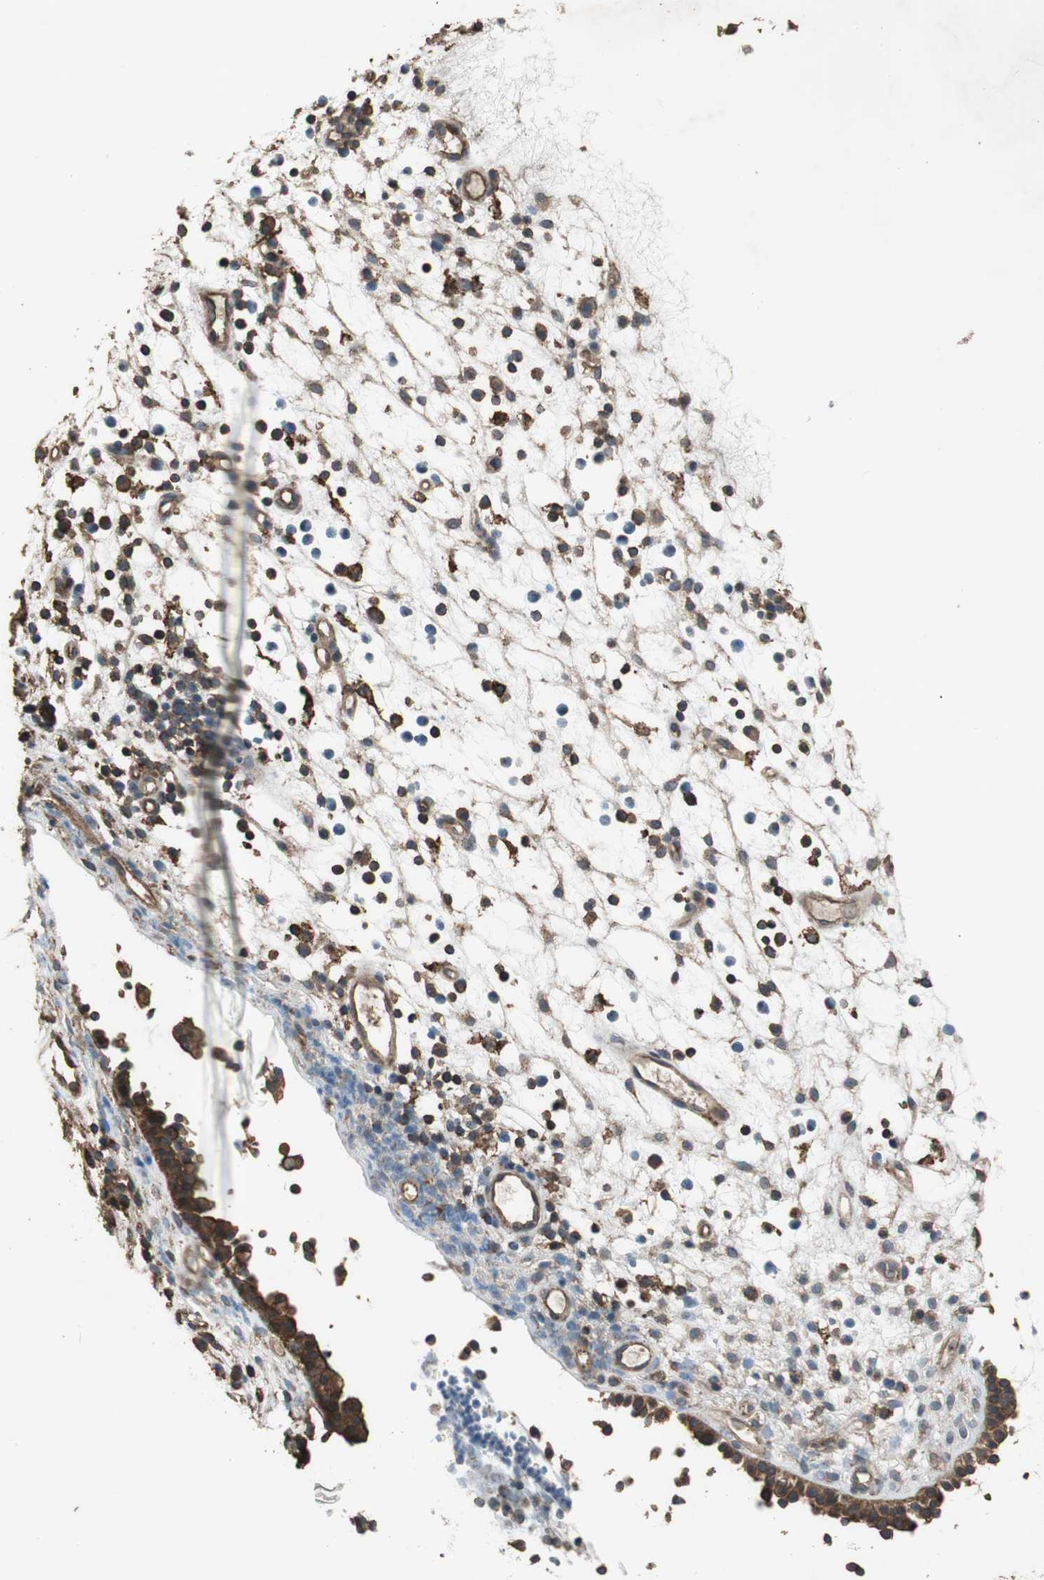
{"staining": {"intensity": "strong", "quantity": ">75%", "location": "cytoplasmic/membranous"}, "tissue": "nasopharynx", "cell_type": "Respiratory epithelial cells", "image_type": "normal", "snomed": [{"axis": "morphology", "description": "Normal tissue, NOS"}, {"axis": "topography", "description": "Nasopharynx"}], "caption": "Protein expression by immunohistochemistry (IHC) demonstrates strong cytoplasmic/membranous staining in approximately >75% of respiratory epithelial cells in unremarkable nasopharynx. (DAB (3,3'-diaminobenzidine) = brown stain, brightfield microscopy at high magnification).", "gene": "MST1R", "patient": {"sex": "female", "age": 51}}